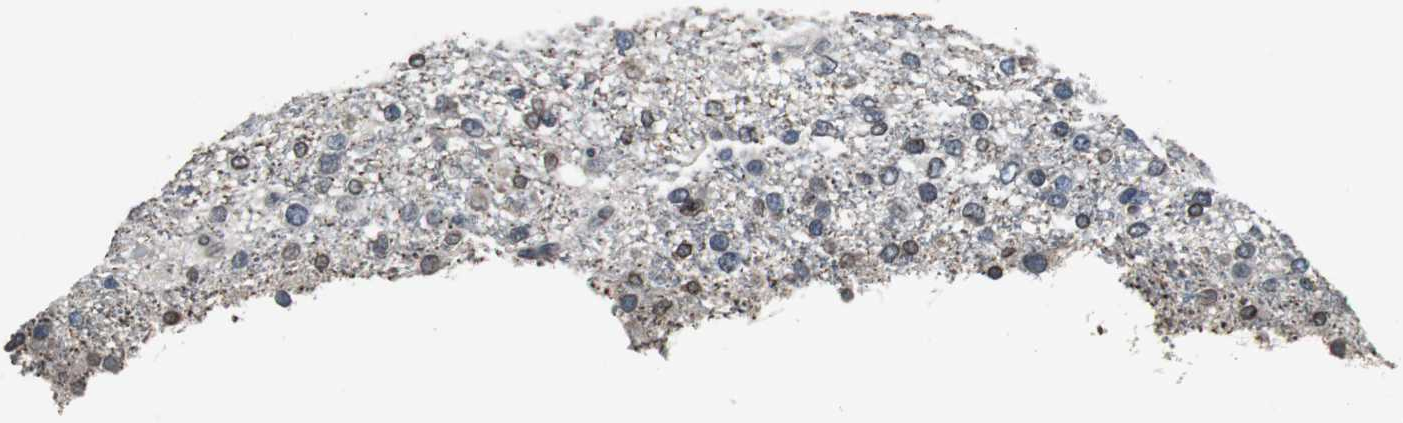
{"staining": {"intensity": "strong", "quantity": "25%-75%", "location": "cytoplasmic/membranous,nuclear"}, "tissue": "glioma", "cell_type": "Tumor cells", "image_type": "cancer", "snomed": [{"axis": "morphology", "description": "Glioma, malignant, Low grade"}, {"axis": "topography", "description": "Brain"}], "caption": "Immunohistochemical staining of low-grade glioma (malignant) demonstrates strong cytoplasmic/membranous and nuclear protein positivity in approximately 25%-75% of tumor cells. The staining is performed using DAB brown chromogen to label protein expression. The nuclei are counter-stained blue using hematoxylin.", "gene": "LMNA", "patient": {"sex": "male", "age": 42}}